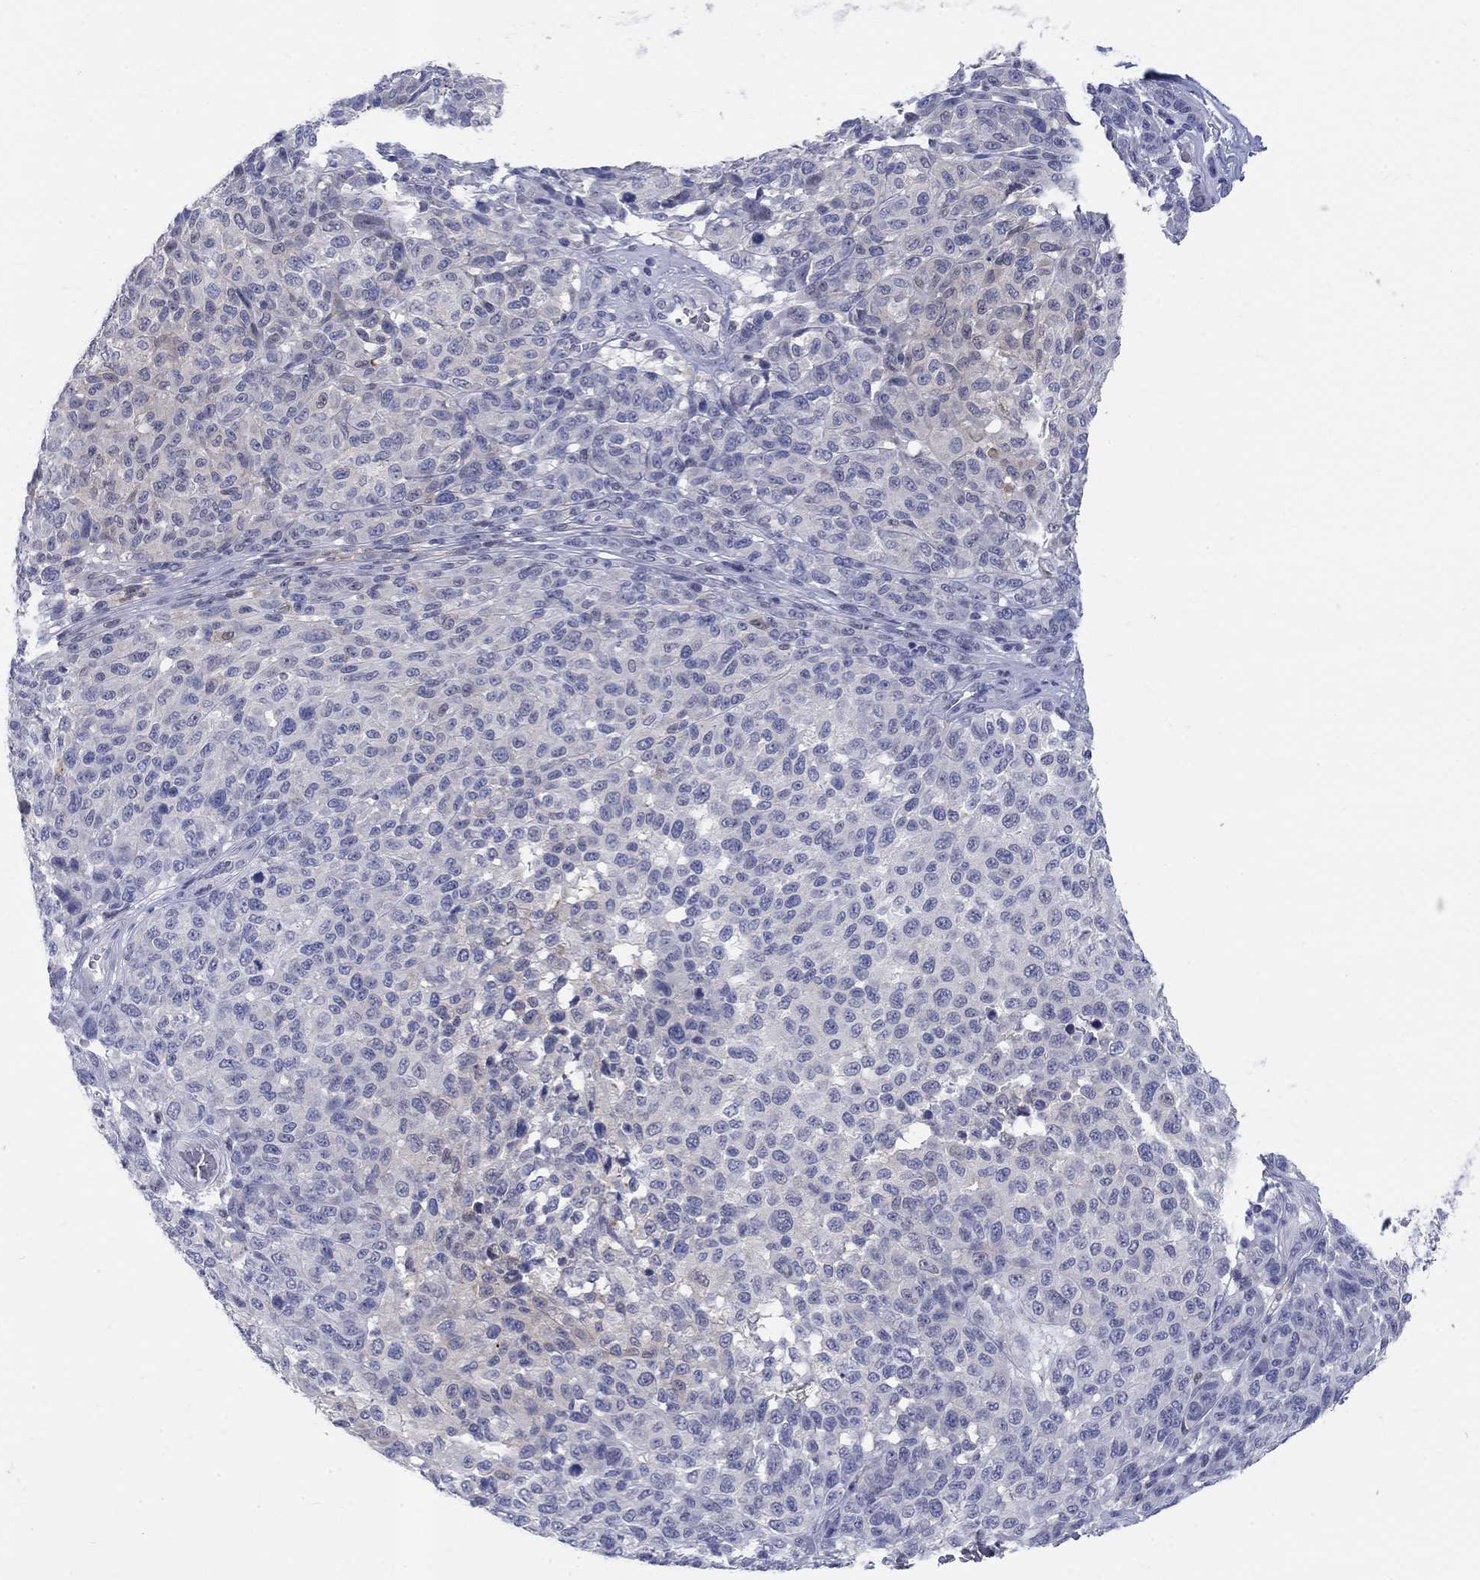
{"staining": {"intensity": "negative", "quantity": "none", "location": "none"}, "tissue": "melanoma", "cell_type": "Tumor cells", "image_type": "cancer", "snomed": [{"axis": "morphology", "description": "Malignant melanoma, NOS"}, {"axis": "topography", "description": "Skin"}], "caption": "Image shows no protein staining in tumor cells of melanoma tissue.", "gene": "EGFLAM", "patient": {"sex": "male", "age": 59}}